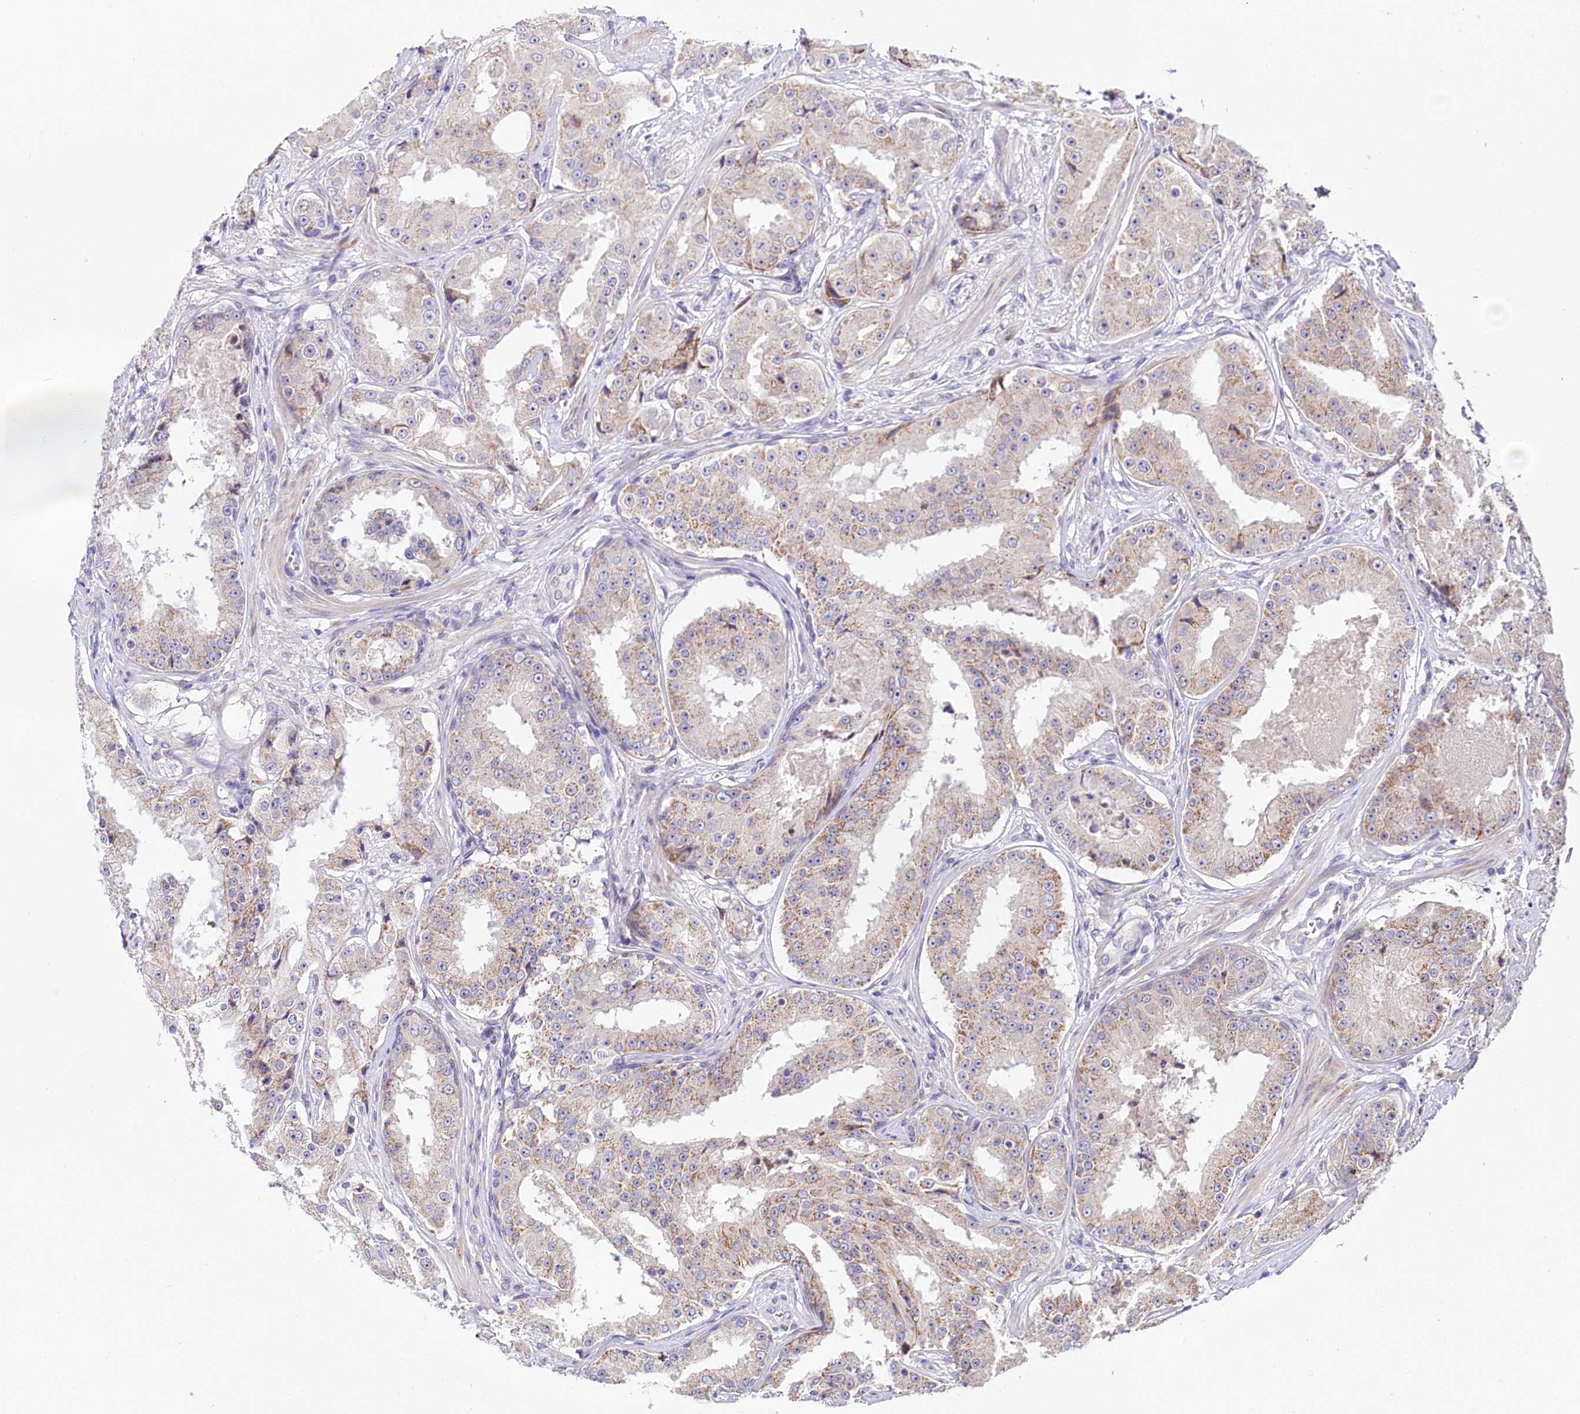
{"staining": {"intensity": "moderate", "quantity": "25%-75%", "location": "cytoplasmic/membranous"}, "tissue": "prostate cancer", "cell_type": "Tumor cells", "image_type": "cancer", "snomed": [{"axis": "morphology", "description": "Adenocarcinoma, High grade"}, {"axis": "topography", "description": "Prostate"}], "caption": "Brown immunohistochemical staining in human prostate cancer demonstrates moderate cytoplasmic/membranous staining in approximately 25%-75% of tumor cells. The protein is shown in brown color, while the nuclei are stained blue.", "gene": "CEP295", "patient": {"sex": "male", "age": 73}}